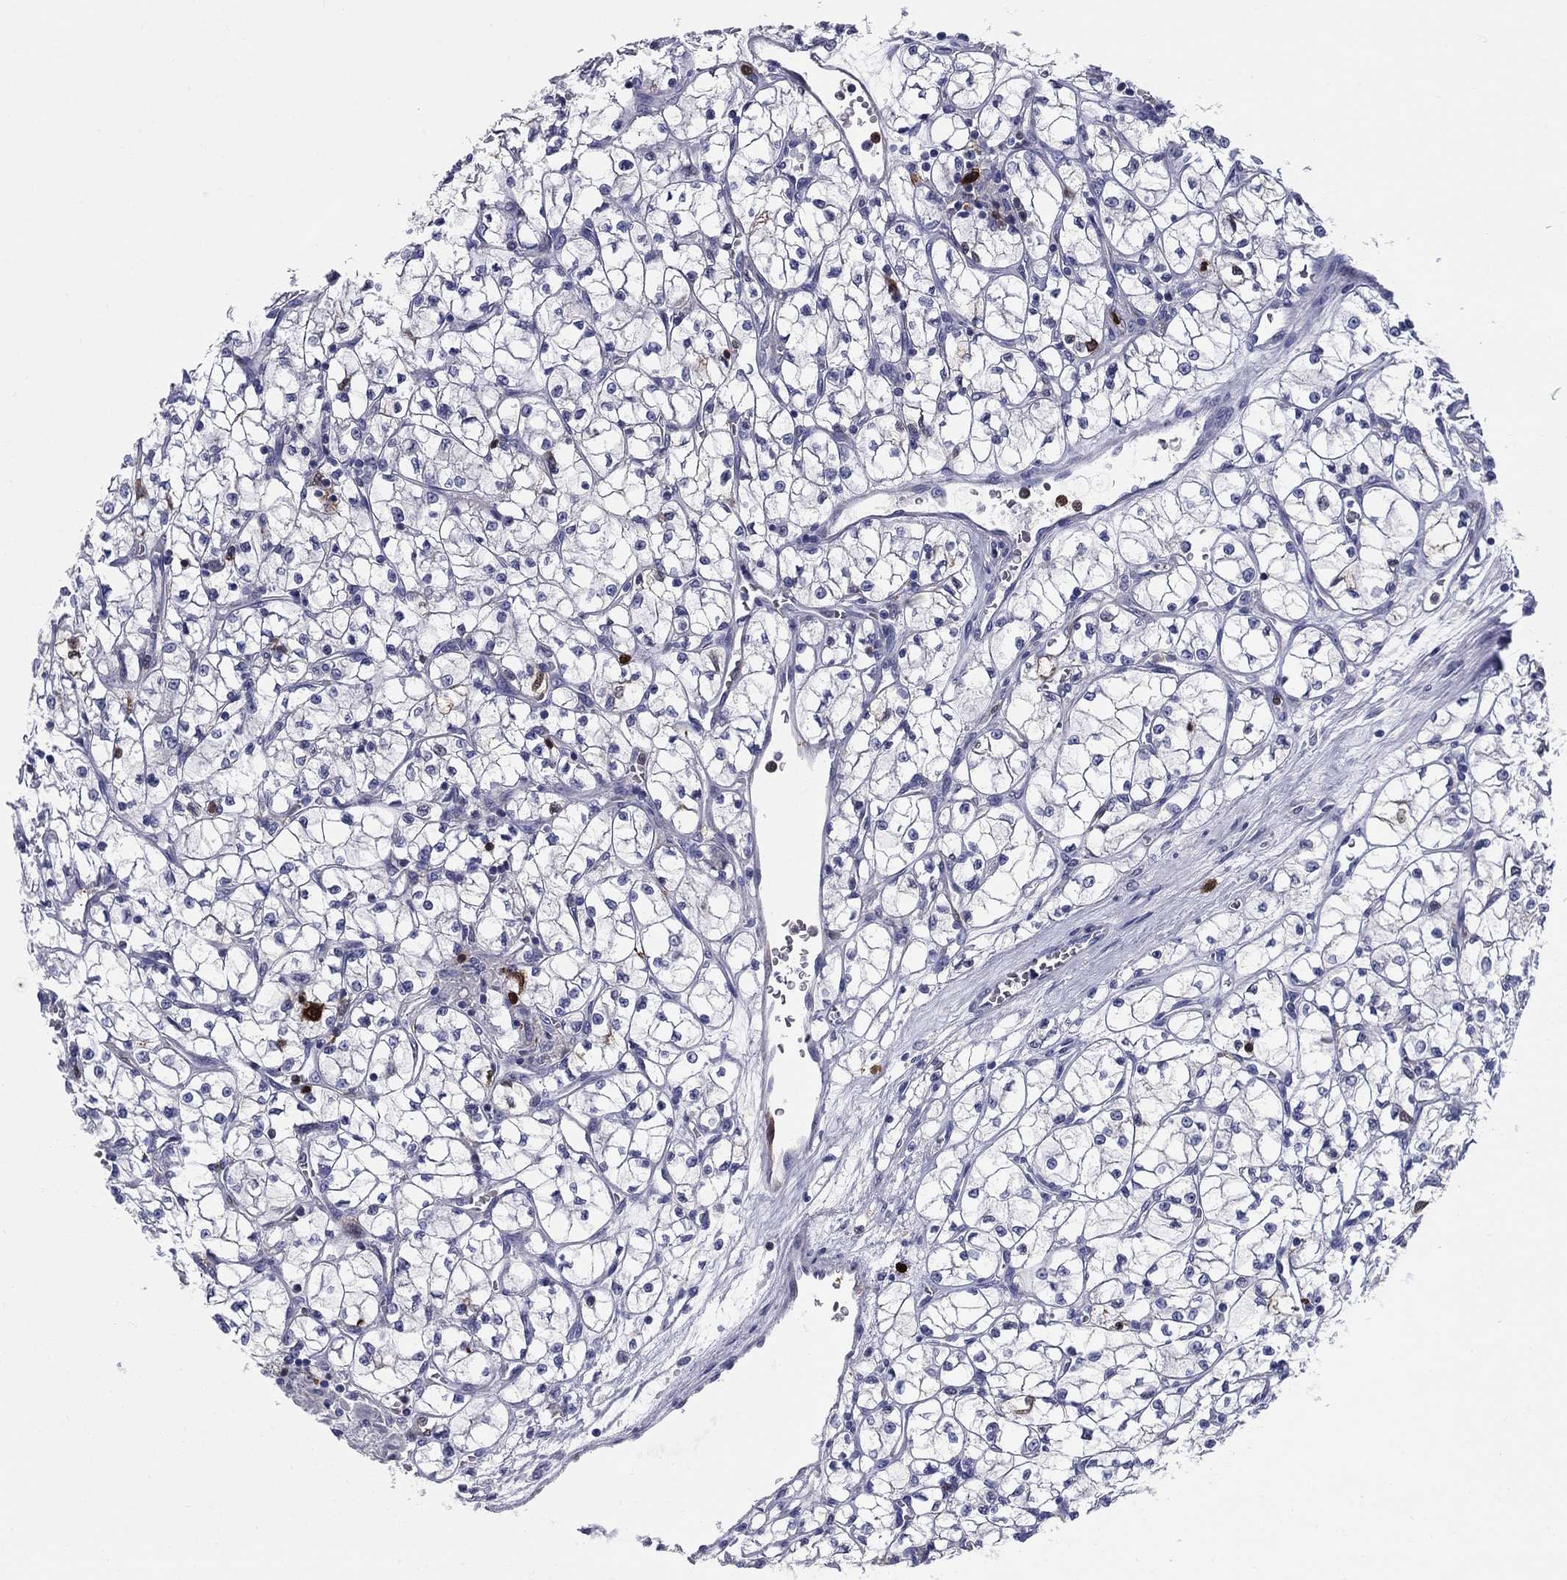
{"staining": {"intensity": "negative", "quantity": "none", "location": "none"}, "tissue": "renal cancer", "cell_type": "Tumor cells", "image_type": "cancer", "snomed": [{"axis": "morphology", "description": "Adenocarcinoma, NOS"}, {"axis": "topography", "description": "Kidney"}], "caption": "Renal cancer stained for a protein using IHC displays no staining tumor cells.", "gene": "STMN1", "patient": {"sex": "female", "age": 64}}